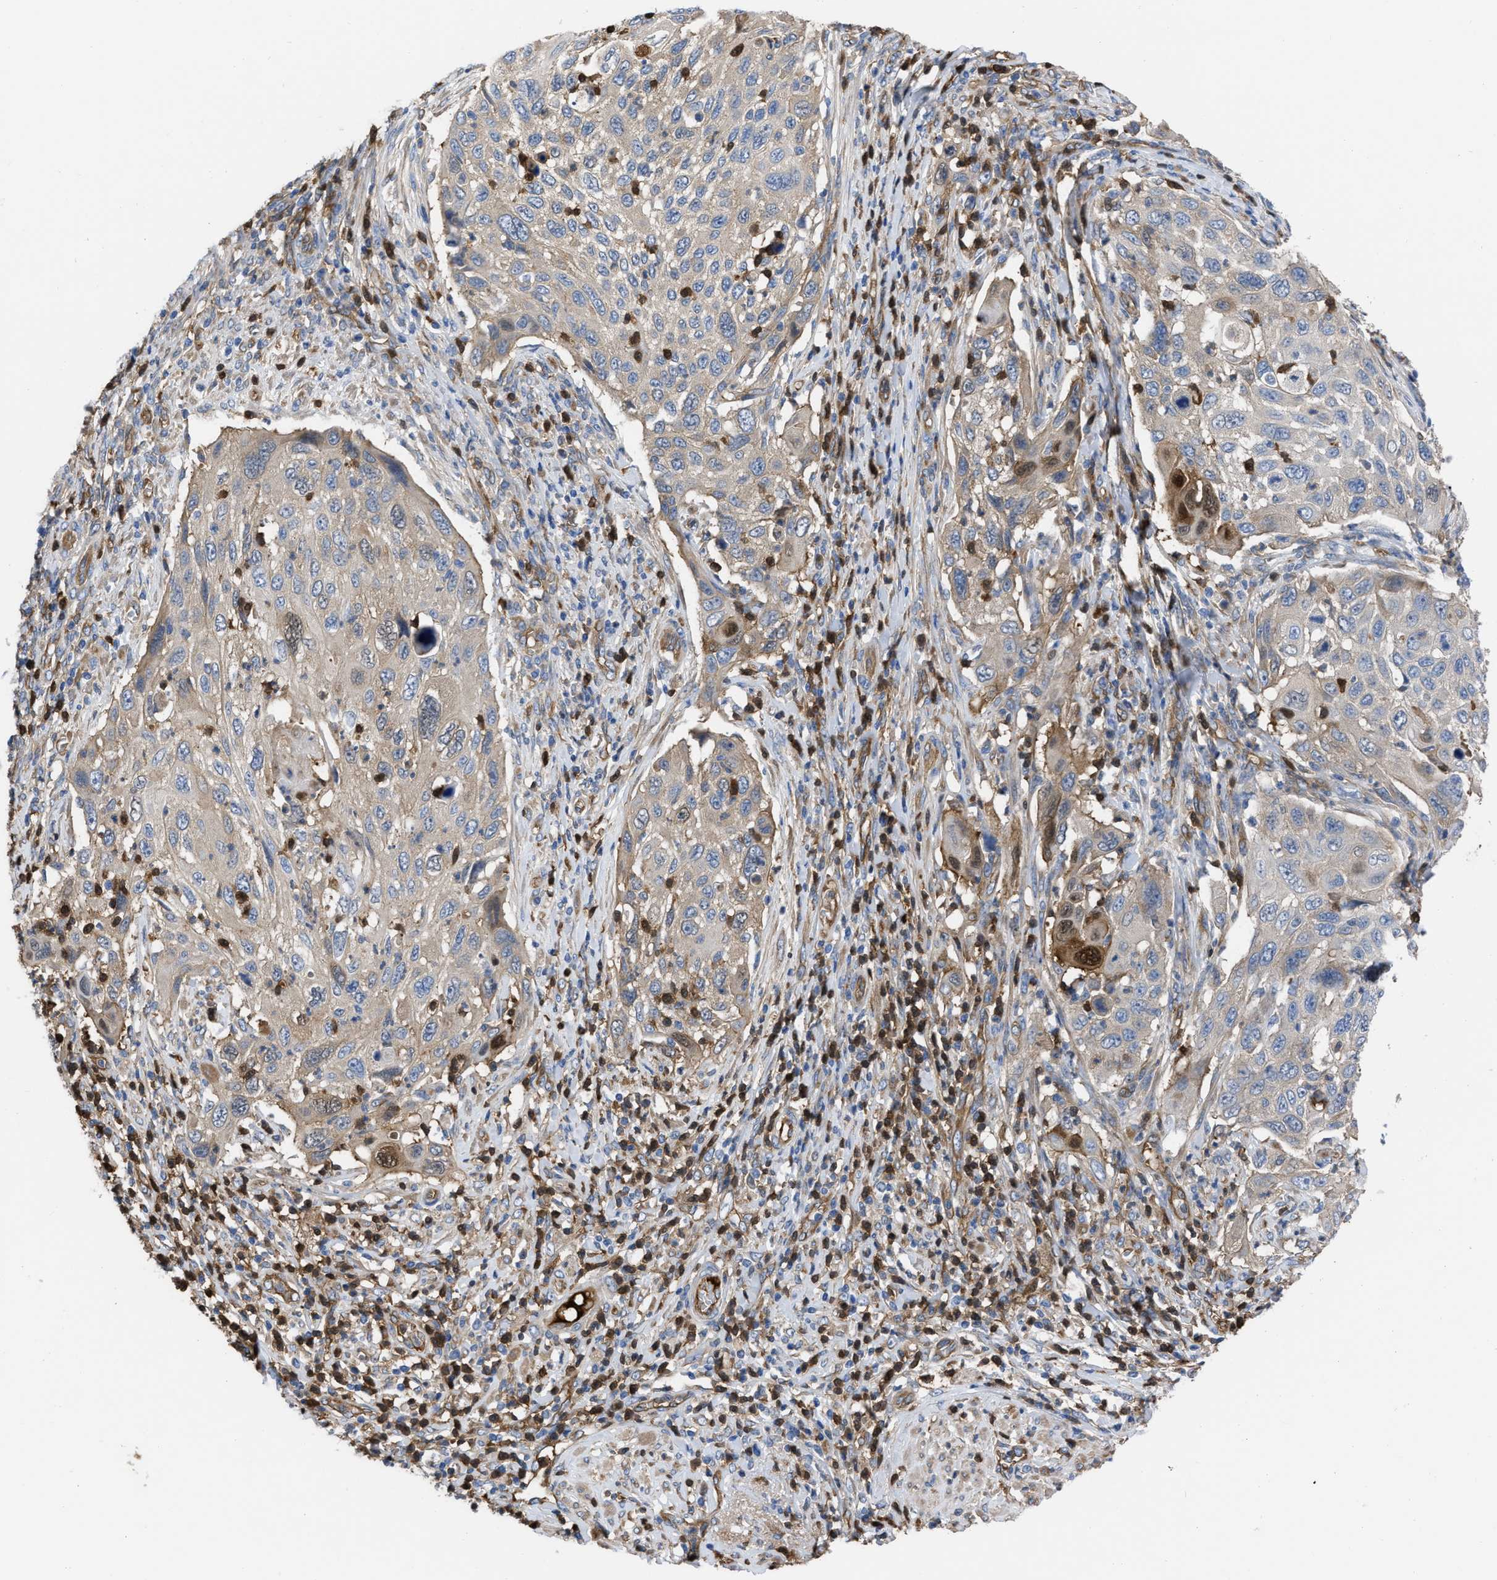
{"staining": {"intensity": "moderate", "quantity": "<25%", "location": "cytoplasmic/membranous,nuclear"}, "tissue": "cervical cancer", "cell_type": "Tumor cells", "image_type": "cancer", "snomed": [{"axis": "morphology", "description": "Squamous cell carcinoma, NOS"}, {"axis": "topography", "description": "Cervix"}], "caption": "Approximately <25% of tumor cells in human cervical cancer exhibit moderate cytoplasmic/membranous and nuclear protein expression as visualized by brown immunohistochemical staining.", "gene": "TRIOBP", "patient": {"sex": "female", "age": 70}}